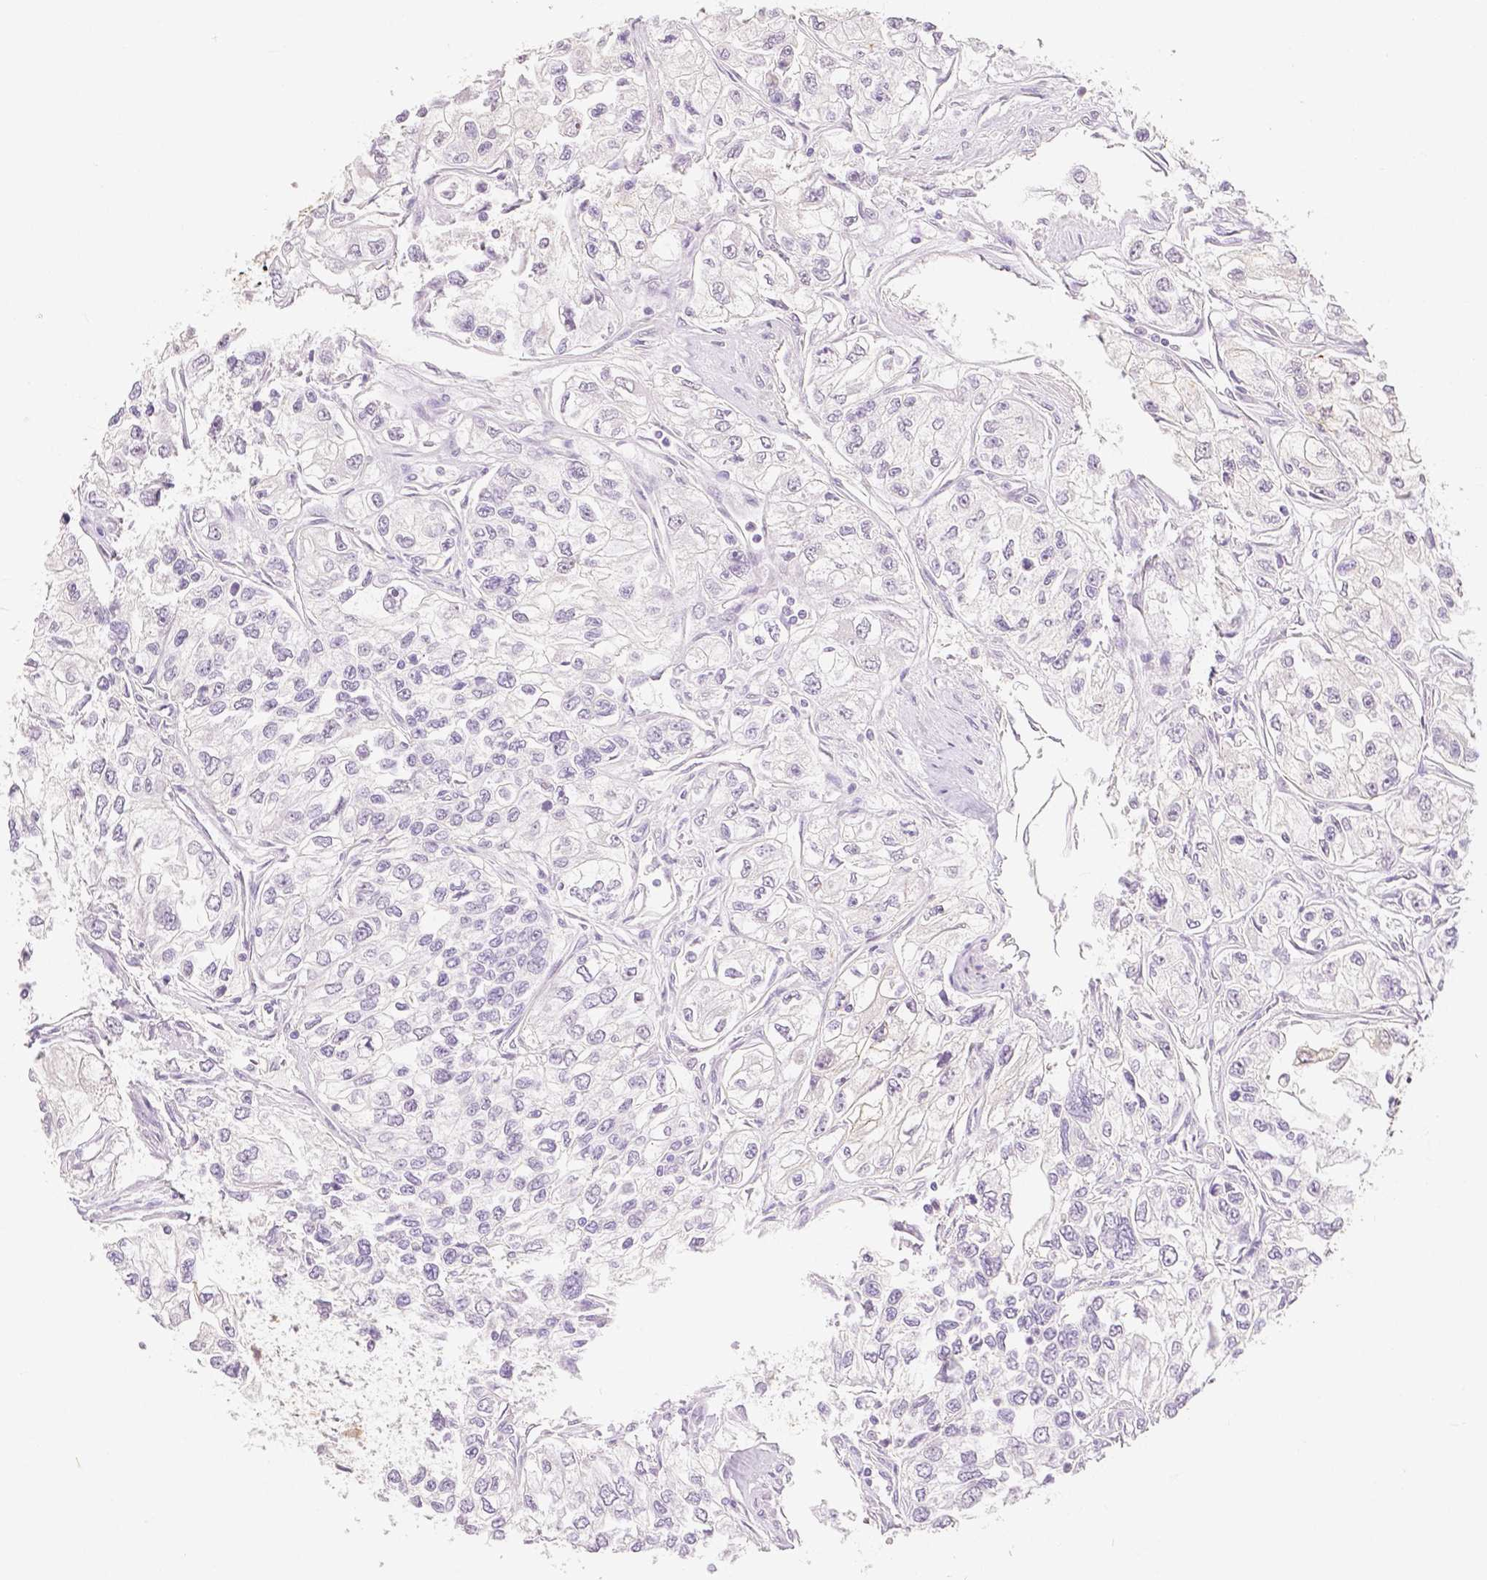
{"staining": {"intensity": "negative", "quantity": "none", "location": "none"}, "tissue": "renal cancer", "cell_type": "Tumor cells", "image_type": "cancer", "snomed": [{"axis": "morphology", "description": "Adenocarcinoma, NOS"}, {"axis": "topography", "description": "Kidney"}], "caption": "This image is of renal adenocarcinoma stained with IHC to label a protein in brown with the nuclei are counter-stained blue. There is no staining in tumor cells.", "gene": "OCLN", "patient": {"sex": "female", "age": 59}}